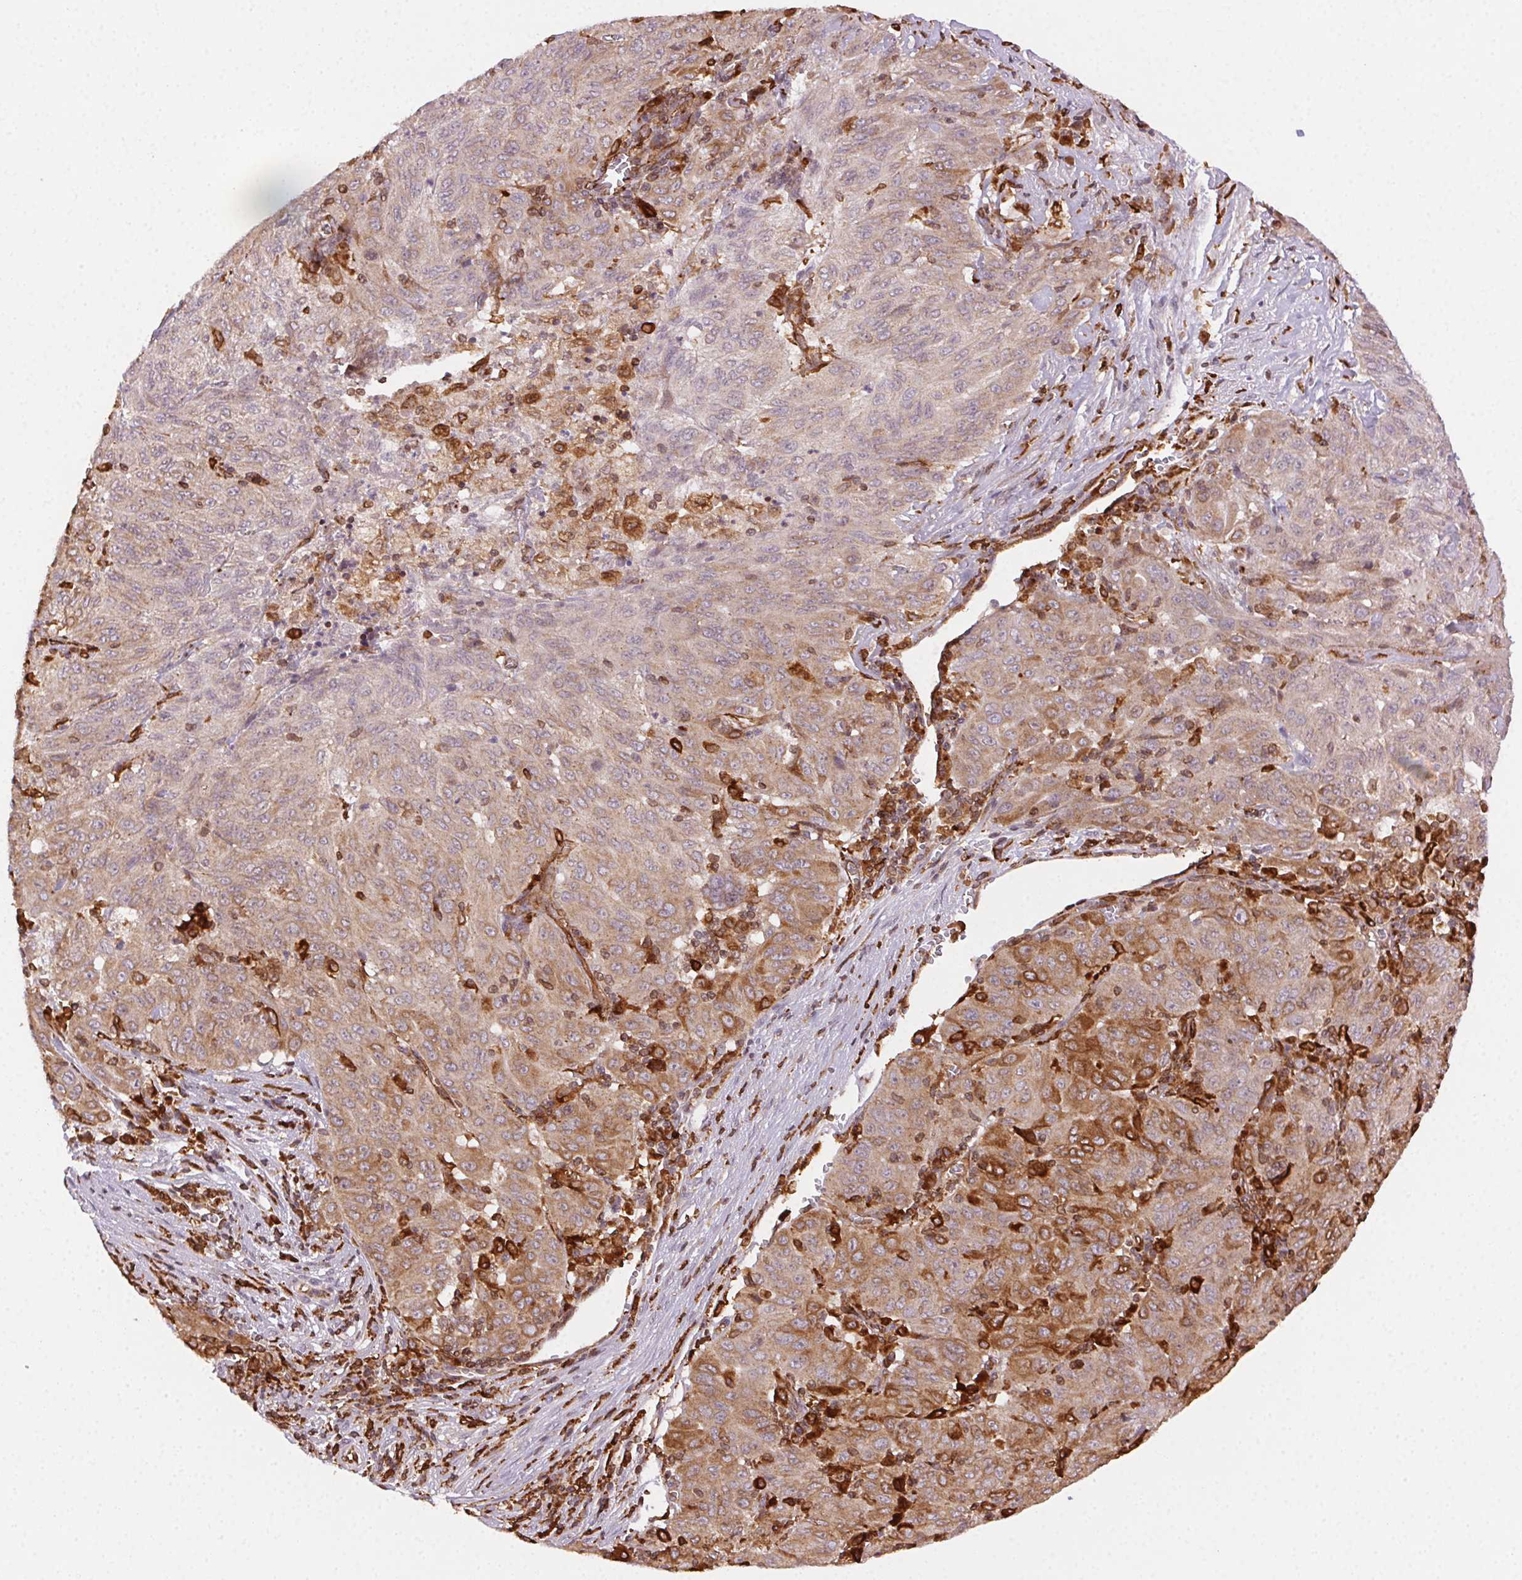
{"staining": {"intensity": "weak", "quantity": "25%-75%", "location": "cytoplasmic/membranous"}, "tissue": "pancreatic cancer", "cell_type": "Tumor cells", "image_type": "cancer", "snomed": [{"axis": "morphology", "description": "Adenocarcinoma, NOS"}, {"axis": "topography", "description": "Pancreas"}], "caption": "Immunohistochemical staining of human adenocarcinoma (pancreatic) shows low levels of weak cytoplasmic/membranous protein expression in approximately 25%-75% of tumor cells. The staining is performed using DAB brown chromogen to label protein expression. The nuclei are counter-stained blue using hematoxylin.", "gene": "RNASET2", "patient": {"sex": "male", "age": 63}}